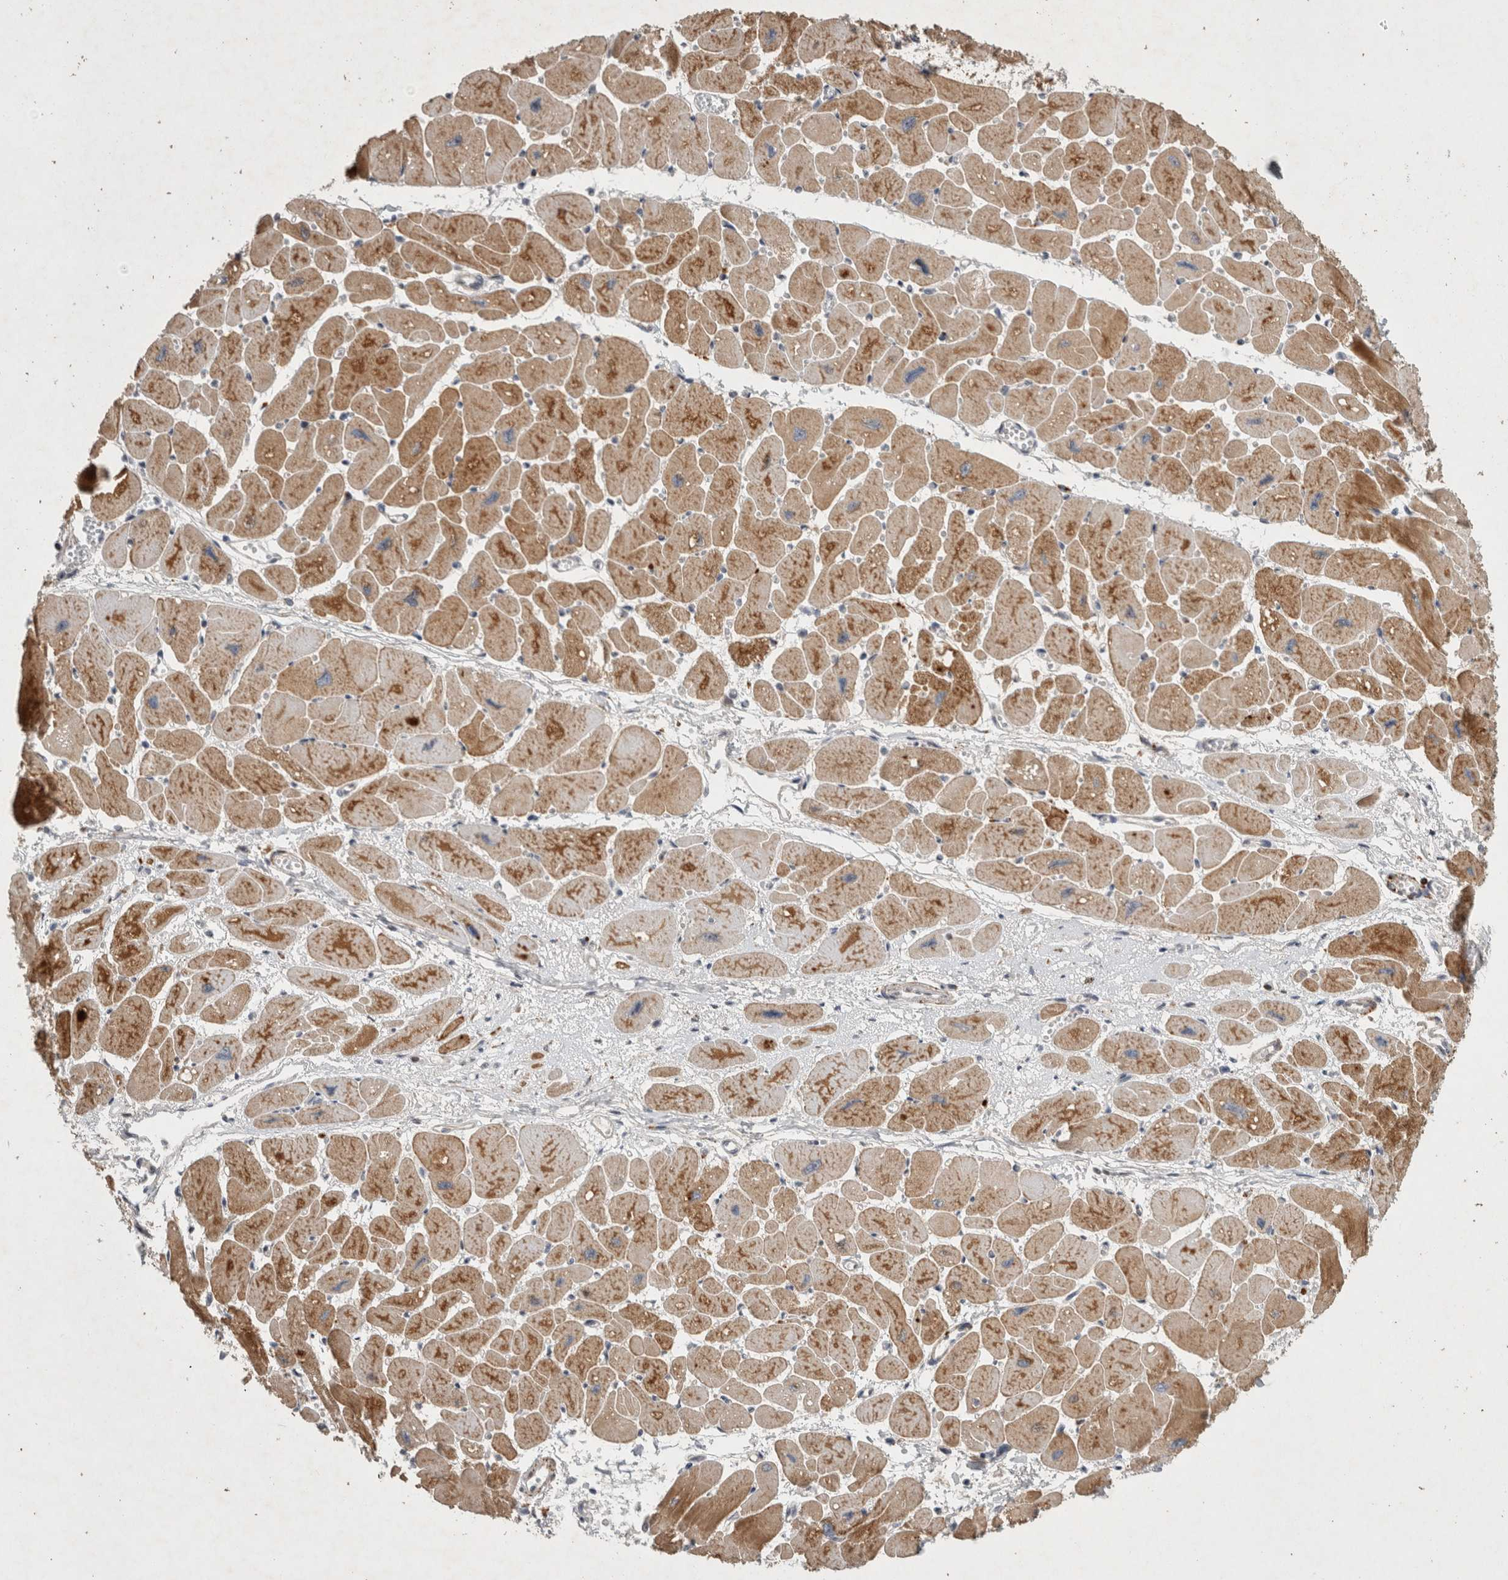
{"staining": {"intensity": "moderate", "quantity": ">75%", "location": "cytoplasmic/membranous"}, "tissue": "heart muscle", "cell_type": "Cardiomyocytes", "image_type": "normal", "snomed": [{"axis": "morphology", "description": "Normal tissue, NOS"}, {"axis": "topography", "description": "Heart"}], "caption": "The photomicrograph displays a brown stain indicating the presence of a protein in the cytoplasmic/membranous of cardiomyocytes in heart muscle.", "gene": "SERAC1", "patient": {"sex": "female", "age": 54}}